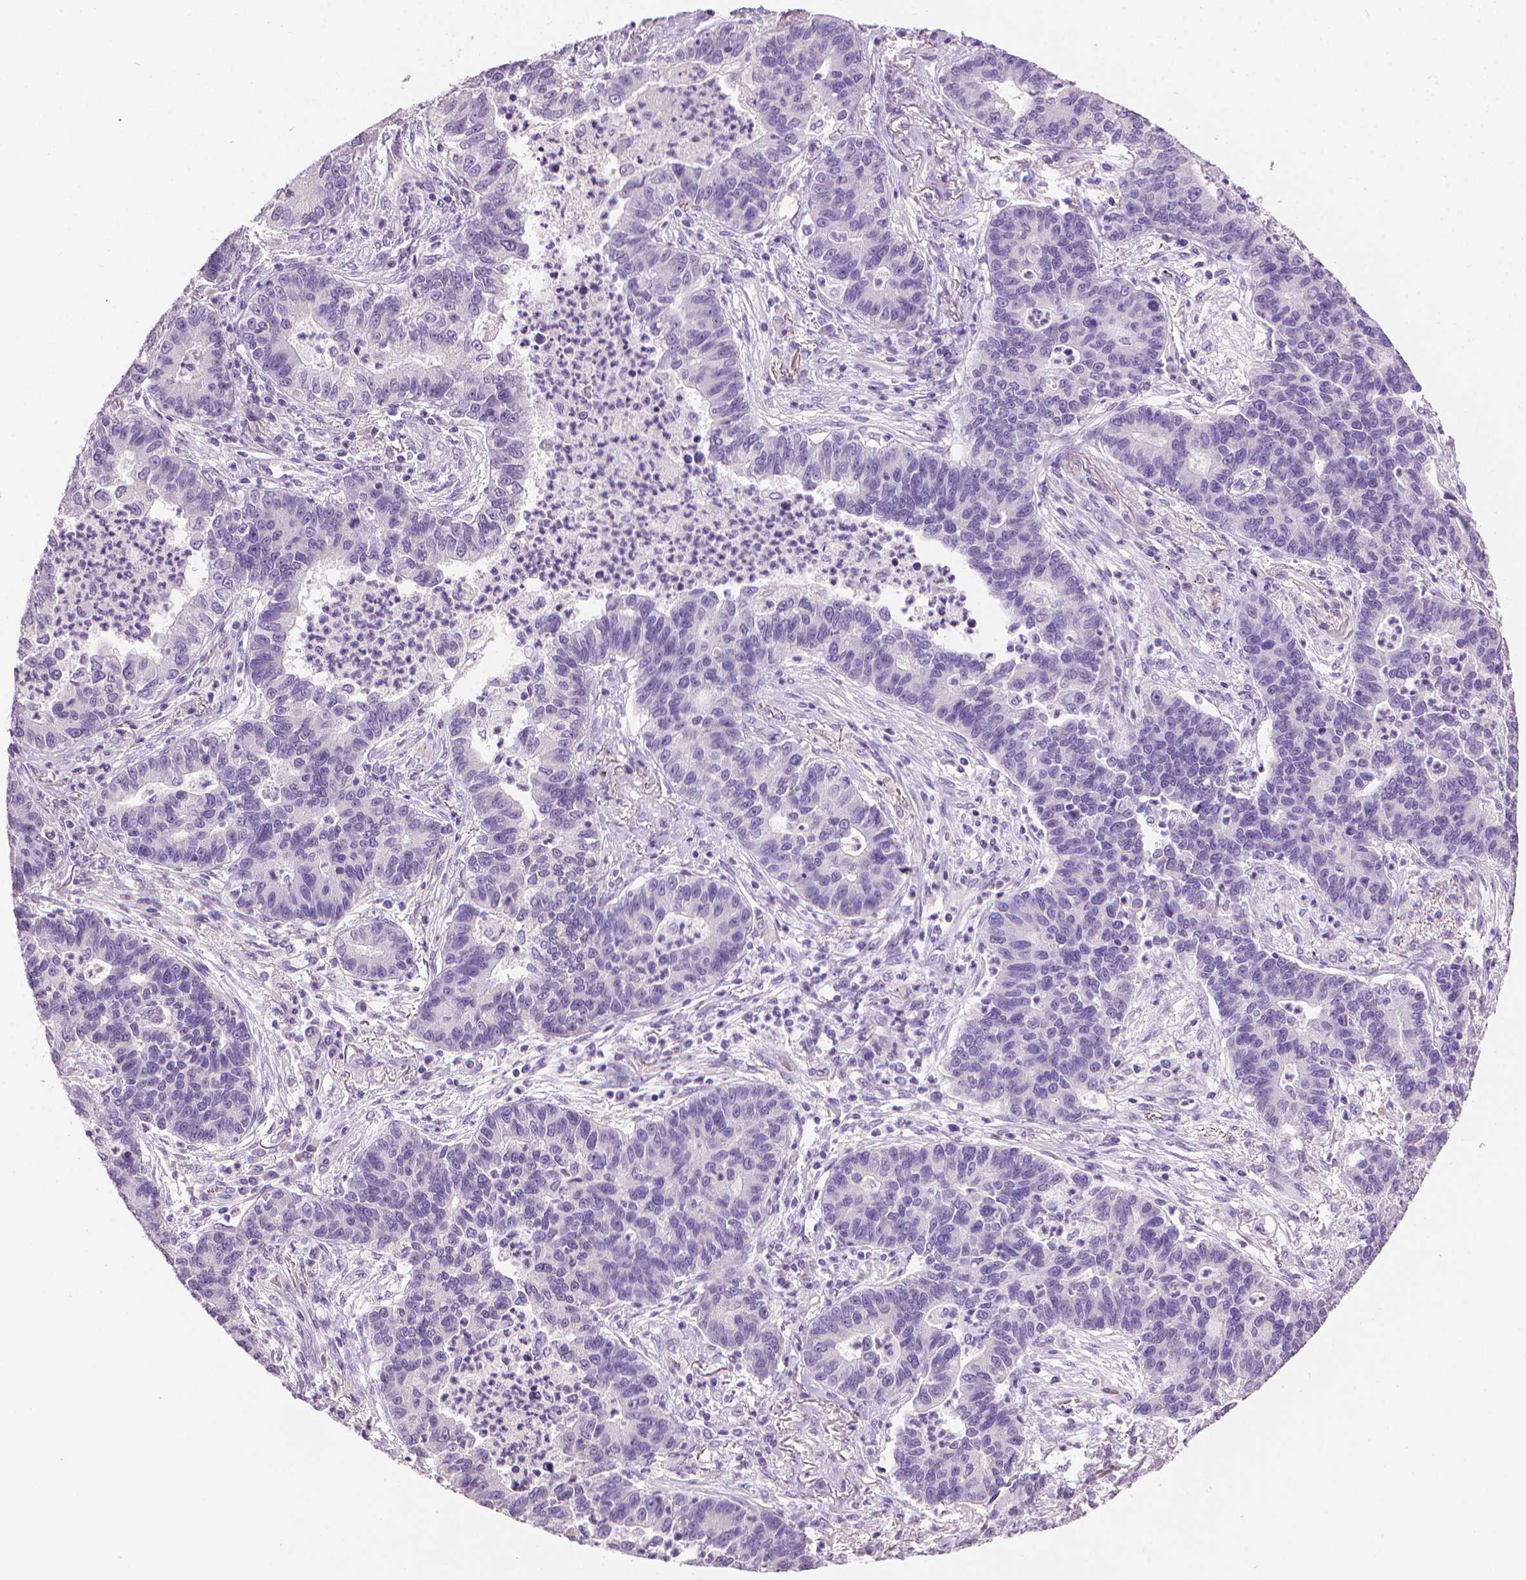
{"staining": {"intensity": "negative", "quantity": "none", "location": "none"}, "tissue": "lung cancer", "cell_type": "Tumor cells", "image_type": "cancer", "snomed": [{"axis": "morphology", "description": "Adenocarcinoma, NOS"}, {"axis": "topography", "description": "Lung"}], "caption": "There is no significant expression in tumor cells of lung cancer (adenocarcinoma).", "gene": "MLANA", "patient": {"sex": "female", "age": 57}}